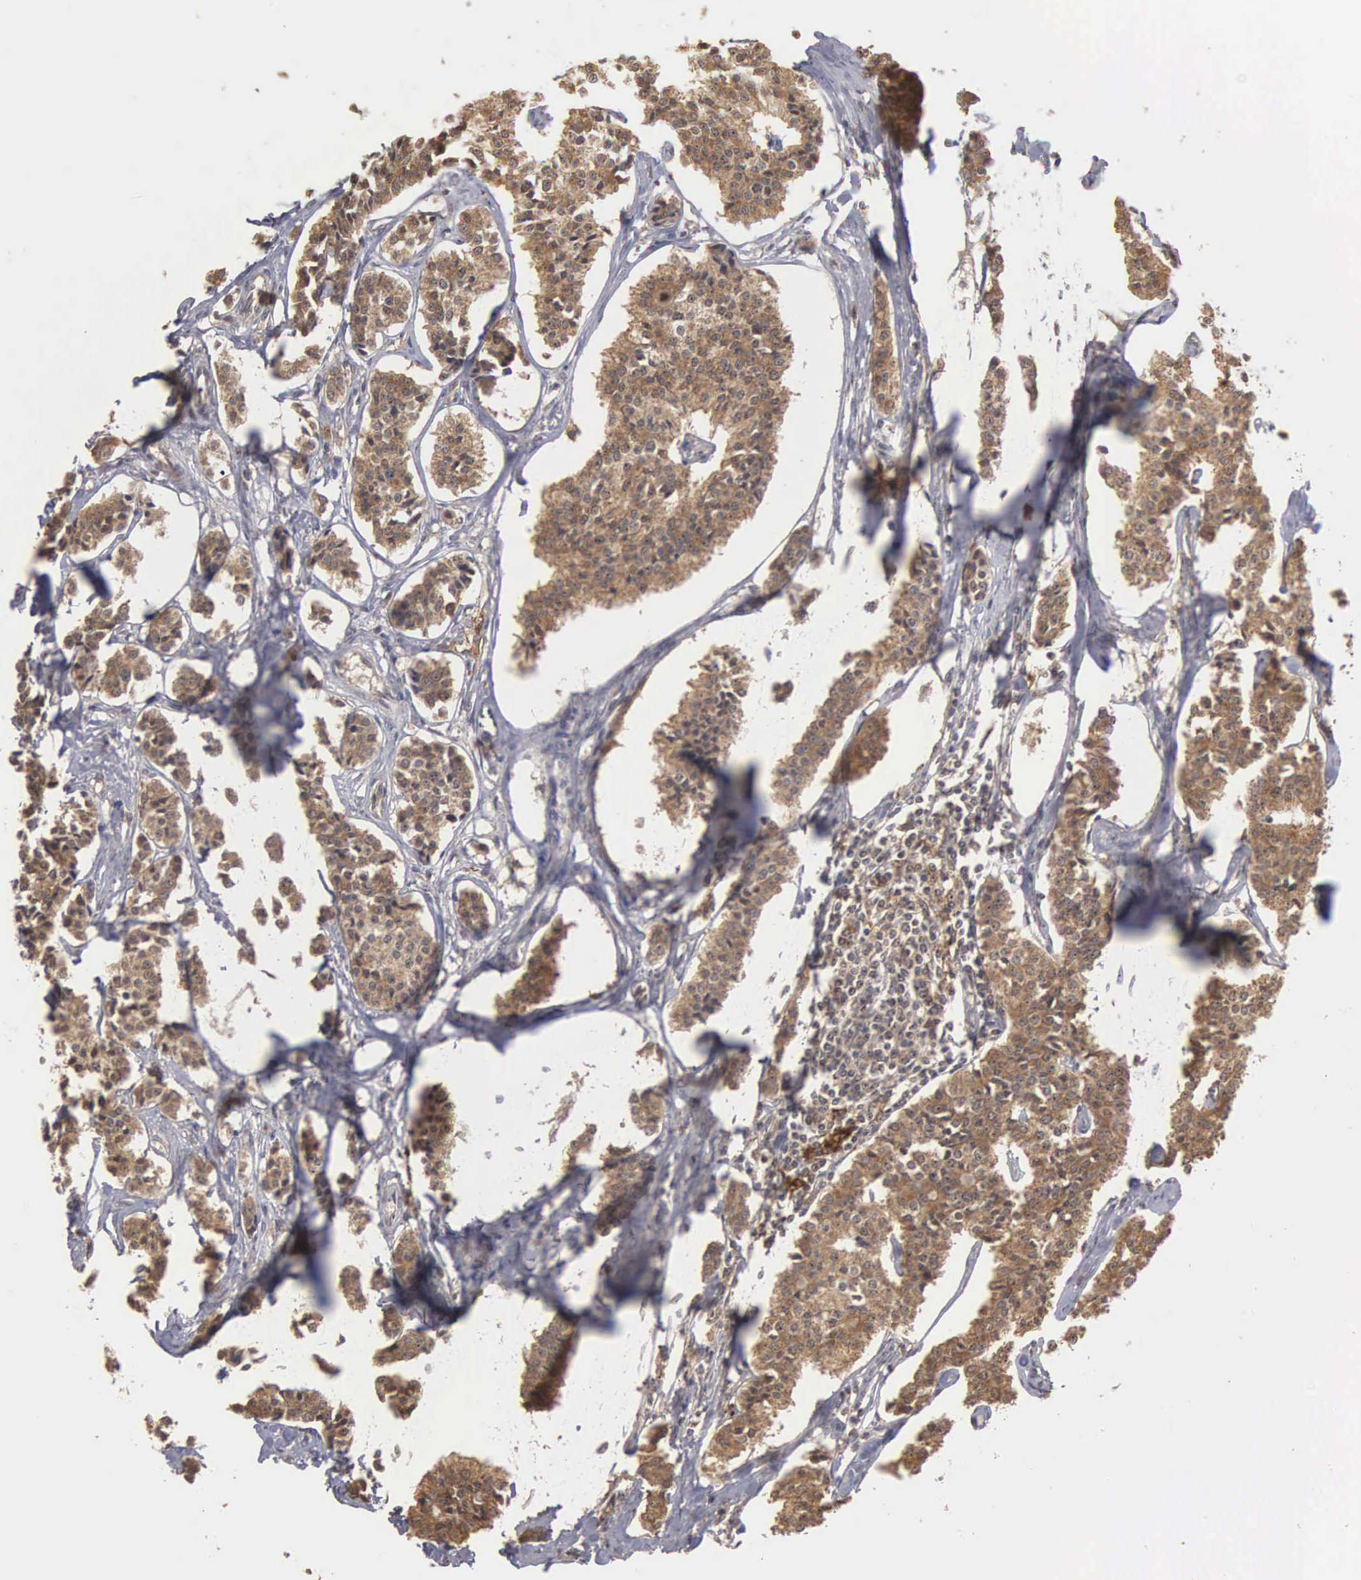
{"staining": {"intensity": "strong", "quantity": ">75%", "location": "cytoplasmic/membranous"}, "tissue": "carcinoid", "cell_type": "Tumor cells", "image_type": "cancer", "snomed": [{"axis": "morphology", "description": "Carcinoid, malignant, NOS"}, {"axis": "topography", "description": "Small intestine"}], "caption": "Immunohistochemical staining of human carcinoid exhibits high levels of strong cytoplasmic/membranous expression in about >75% of tumor cells.", "gene": "AMN", "patient": {"sex": "male", "age": 63}}